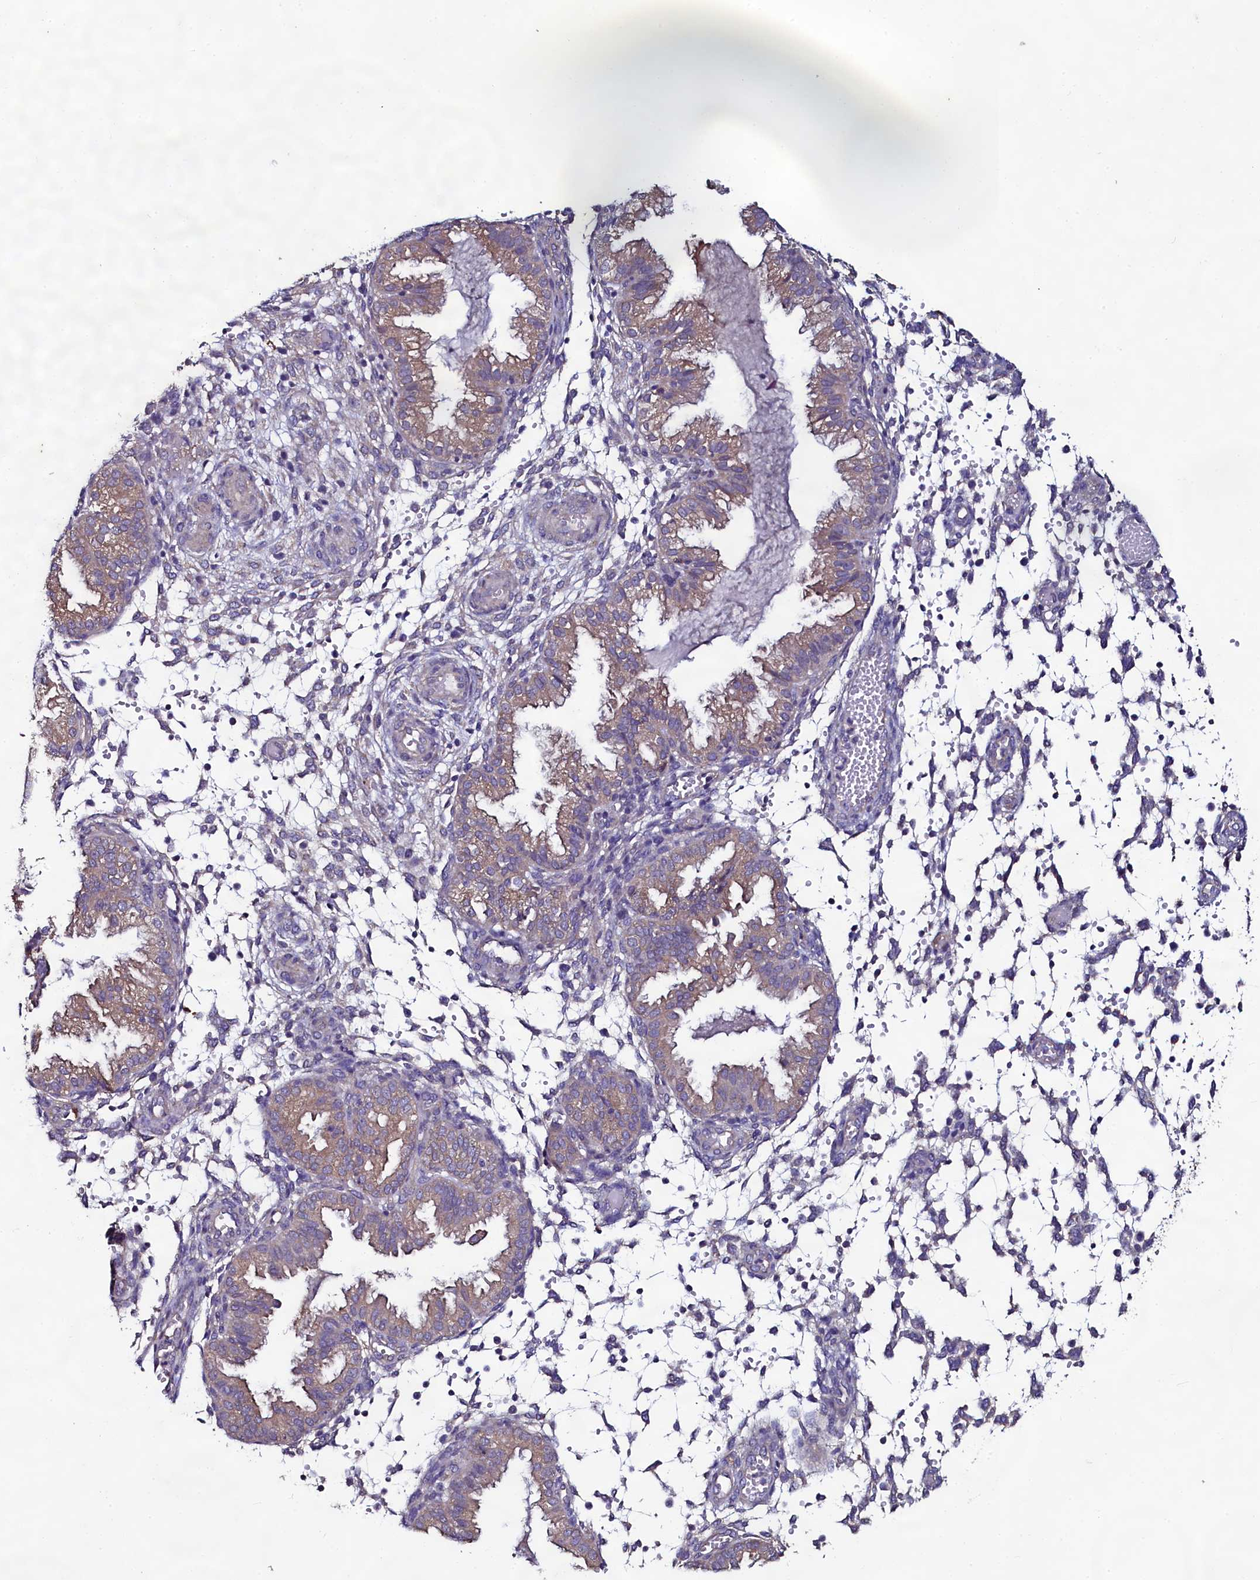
{"staining": {"intensity": "negative", "quantity": "none", "location": "none"}, "tissue": "endometrium", "cell_type": "Cells in endometrial stroma", "image_type": "normal", "snomed": [{"axis": "morphology", "description": "Normal tissue, NOS"}, {"axis": "topography", "description": "Endometrium"}], "caption": "DAB immunohistochemical staining of benign human endometrium displays no significant expression in cells in endometrial stroma. (DAB immunohistochemistry, high magnification).", "gene": "USPL1", "patient": {"sex": "female", "age": 33}}